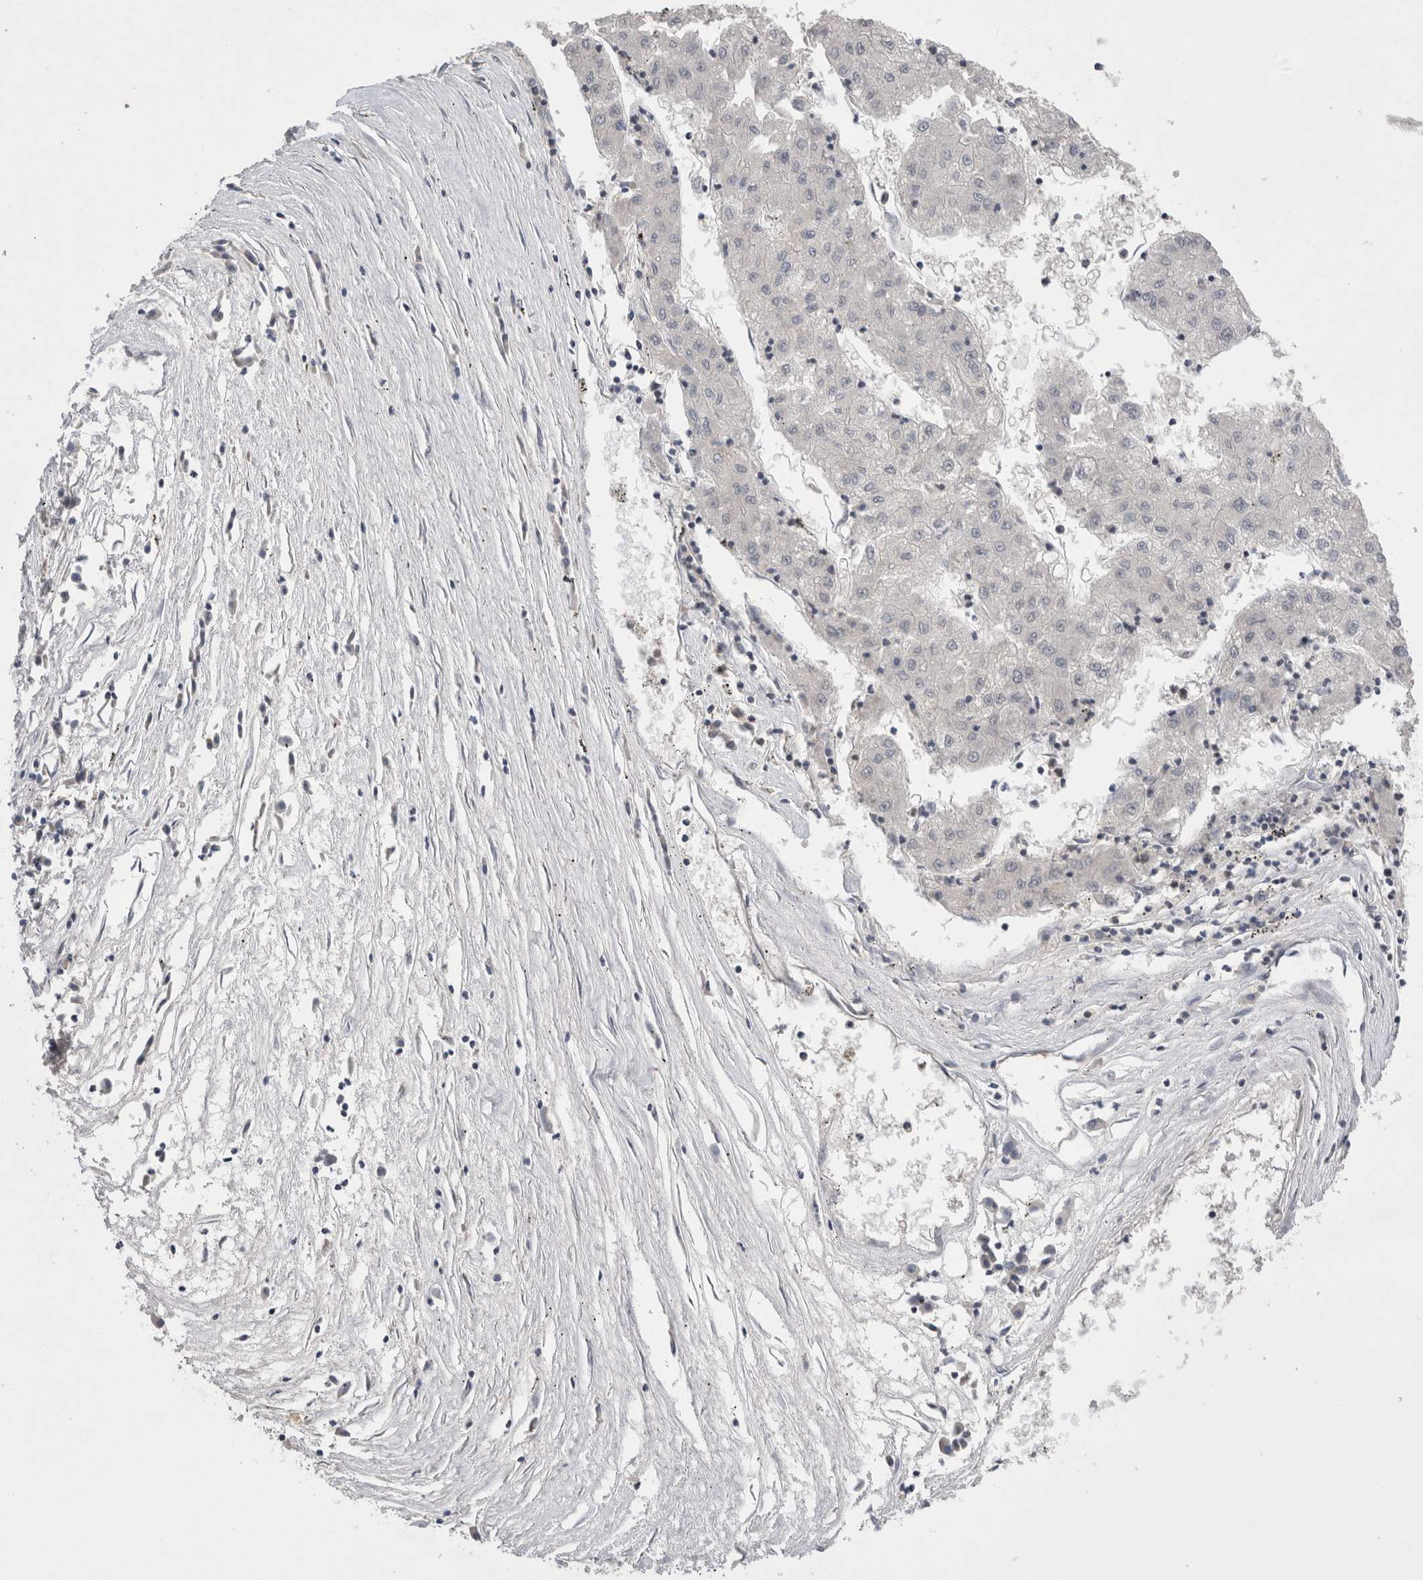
{"staining": {"intensity": "negative", "quantity": "none", "location": "none"}, "tissue": "liver cancer", "cell_type": "Tumor cells", "image_type": "cancer", "snomed": [{"axis": "morphology", "description": "Carcinoma, Hepatocellular, NOS"}, {"axis": "topography", "description": "Liver"}], "caption": "DAB immunohistochemical staining of human hepatocellular carcinoma (liver) reveals no significant staining in tumor cells.", "gene": "ZNF341", "patient": {"sex": "male", "age": 72}}